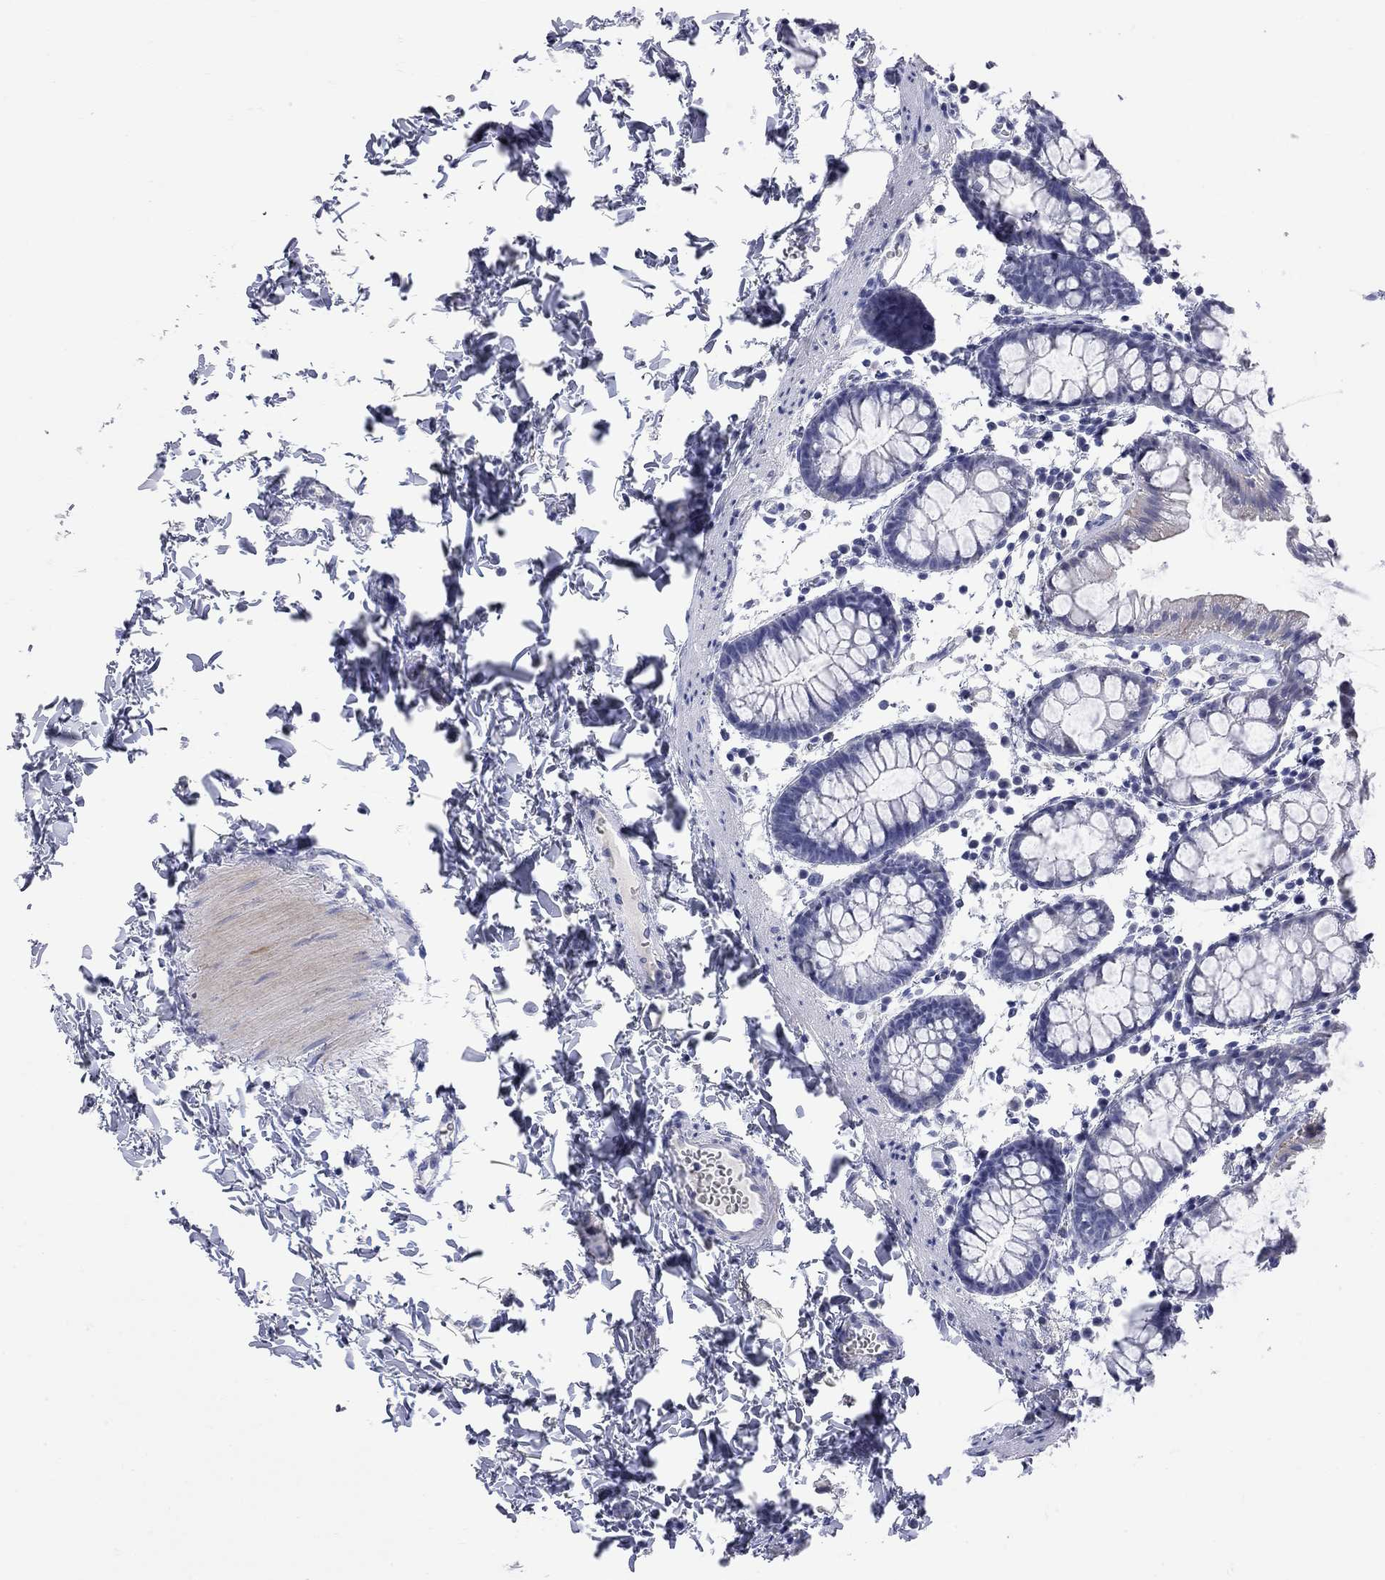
{"staining": {"intensity": "weak", "quantity": "<25%", "location": "cytoplasmic/membranous"}, "tissue": "rectum", "cell_type": "Glandular cells", "image_type": "normal", "snomed": [{"axis": "morphology", "description": "Normal tissue, NOS"}, {"axis": "topography", "description": "Rectum"}], "caption": "Immunohistochemical staining of unremarkable rectum shows no significant staining in glandular cells.", "gene": "FAM221B", "patient": {"sex": "male", "age": 57}}